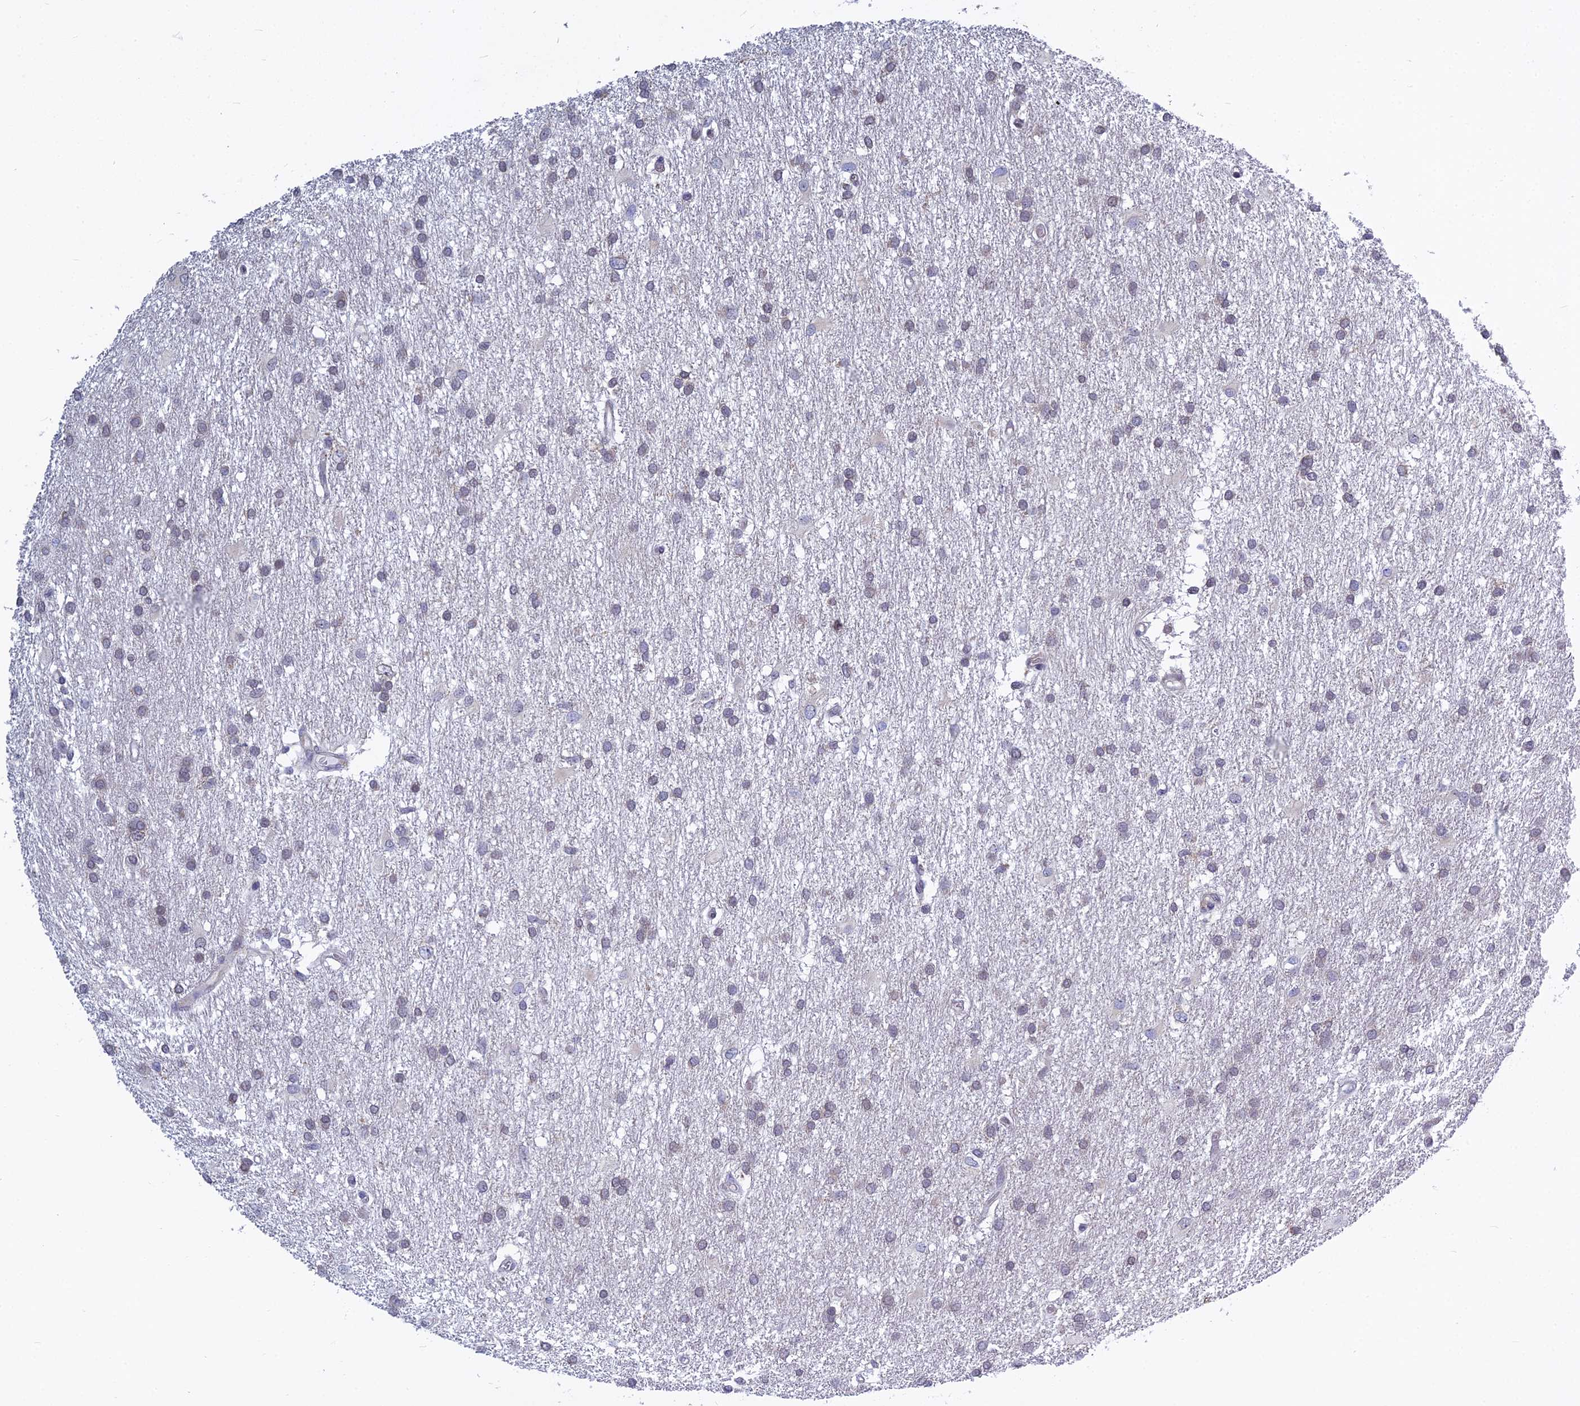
{"staining": {"intensity": "negative", "quantity": "none", "location": "none"}, "tissue": "glioma", "cell_type": "Tumor cells", "image_type": "cancer", "snomed": [{"axis": "morphology", "description": "Glioma, malignant, High grade"}, {"axis": "topography", "description": "Brain"}], "caption": "DAB (3,3'-diaminobenzidine) immunohistochemical staining of malignant glioma (high-grade) exhibits no significant staining in tumor cells.", "gene": "KIAA1143", "patient": {"sex": "male", "age": 77}}